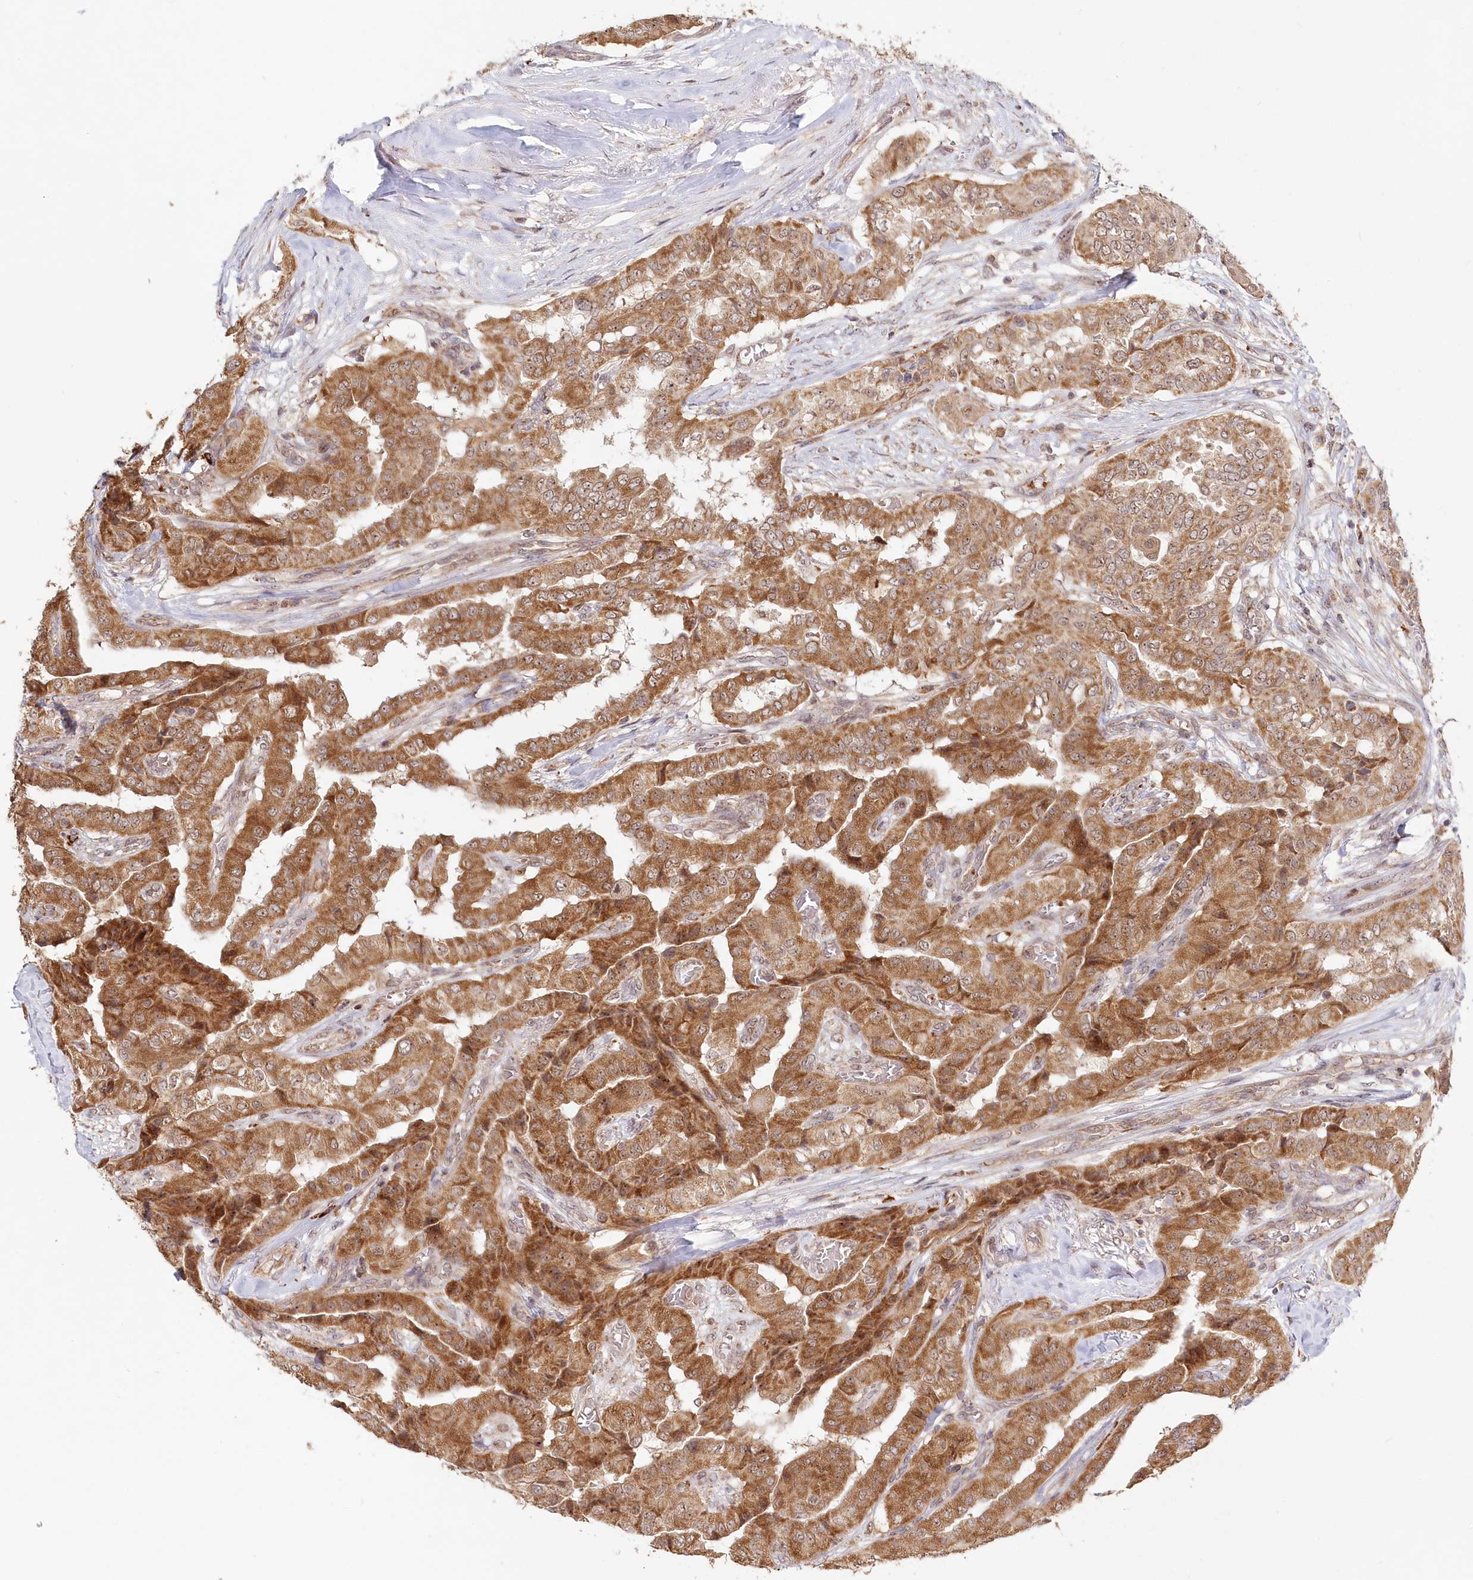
{"staining": {"intensity": "moderate", "quantity": ">75%", "location": "cytoplasmic/membranous"}, "tissue": "thyroid cancer", "cell_type": "Tumor cells", "image_type": "cancer", "snomed": [{"axis": "morphology", "description": "Papillary adenocarcinoma, NOS"}, {"axis": "topography", "description": "Thyroid gland"}], "caption": "IHC image of neoplastic tissue: human thyroid cancer stained using immunohistochemistry (IHC) shows medium levels of moderate protein expression localized specifically in the cytoplasmic/membranous of tumor cells, appearing as a cytoplasmic/membranous brown color.", "gene": "RTN4IP1", "patient": {"sex": "female", "age": 59}}